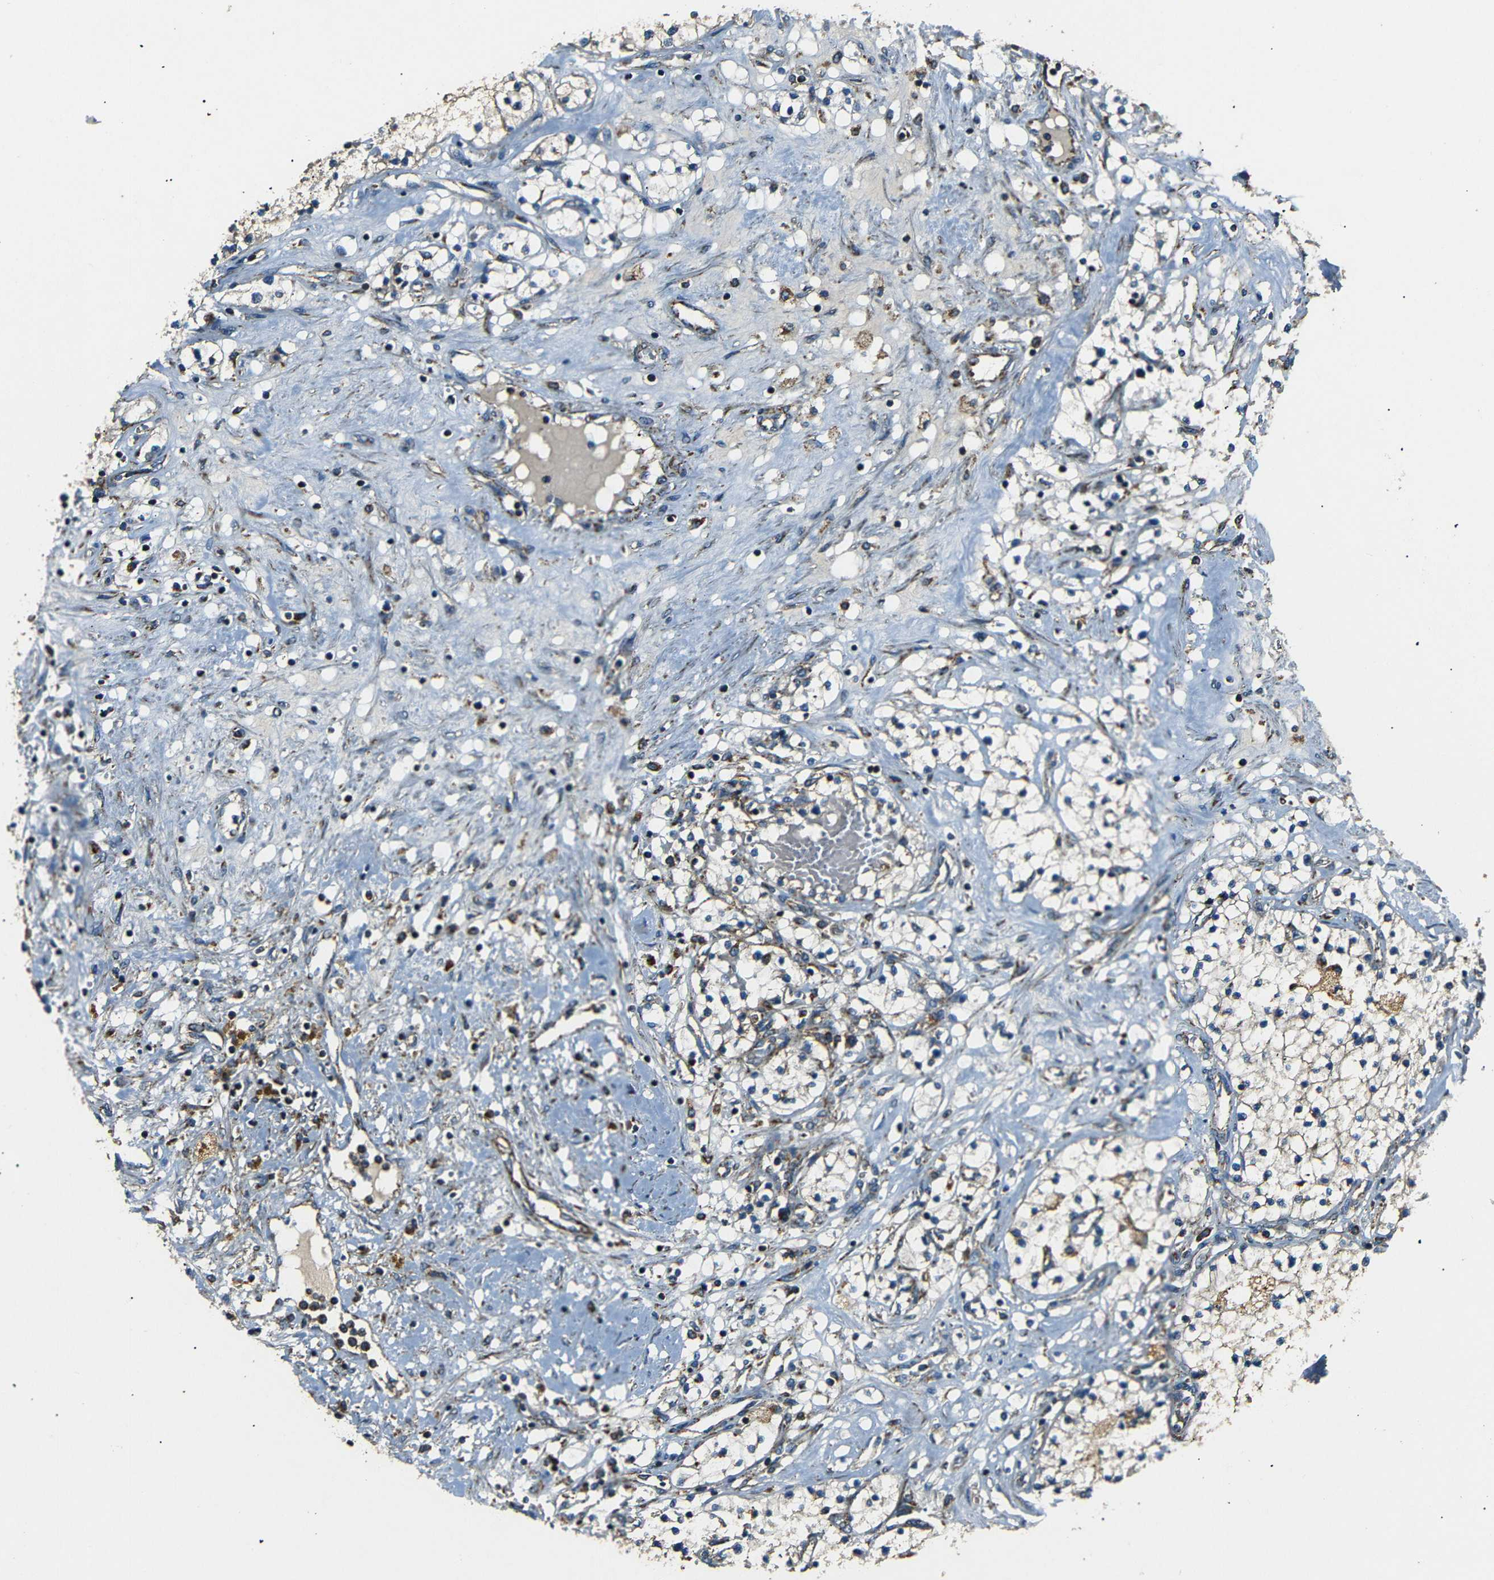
{"staining": {"intensity": "weak", "quantity": "25%-75%", "location": "cytoplasmic/membranous"}, "tissue": "renal cancer", "cell_type": "Tumor cells", "image_type": "cancer", "snomed": [{"axis": "morphology", "description": "Adenocarcinoma, NOS"}, {"axis": "topography", "description": "Kidney"}], "caption": "Renal adenocarcinoma tissue demonstrates weak cytoplasmic/membranous expression in approximately 25%-75% of tumor cells The staining was performed using DAB (3,3'-diaminobenzidine), with brown indicating positive protein expression. Nuclei are stained blue with hematoxylin.", "gene": "NETO2", "patient": {"sex": "male", "age": 68}}